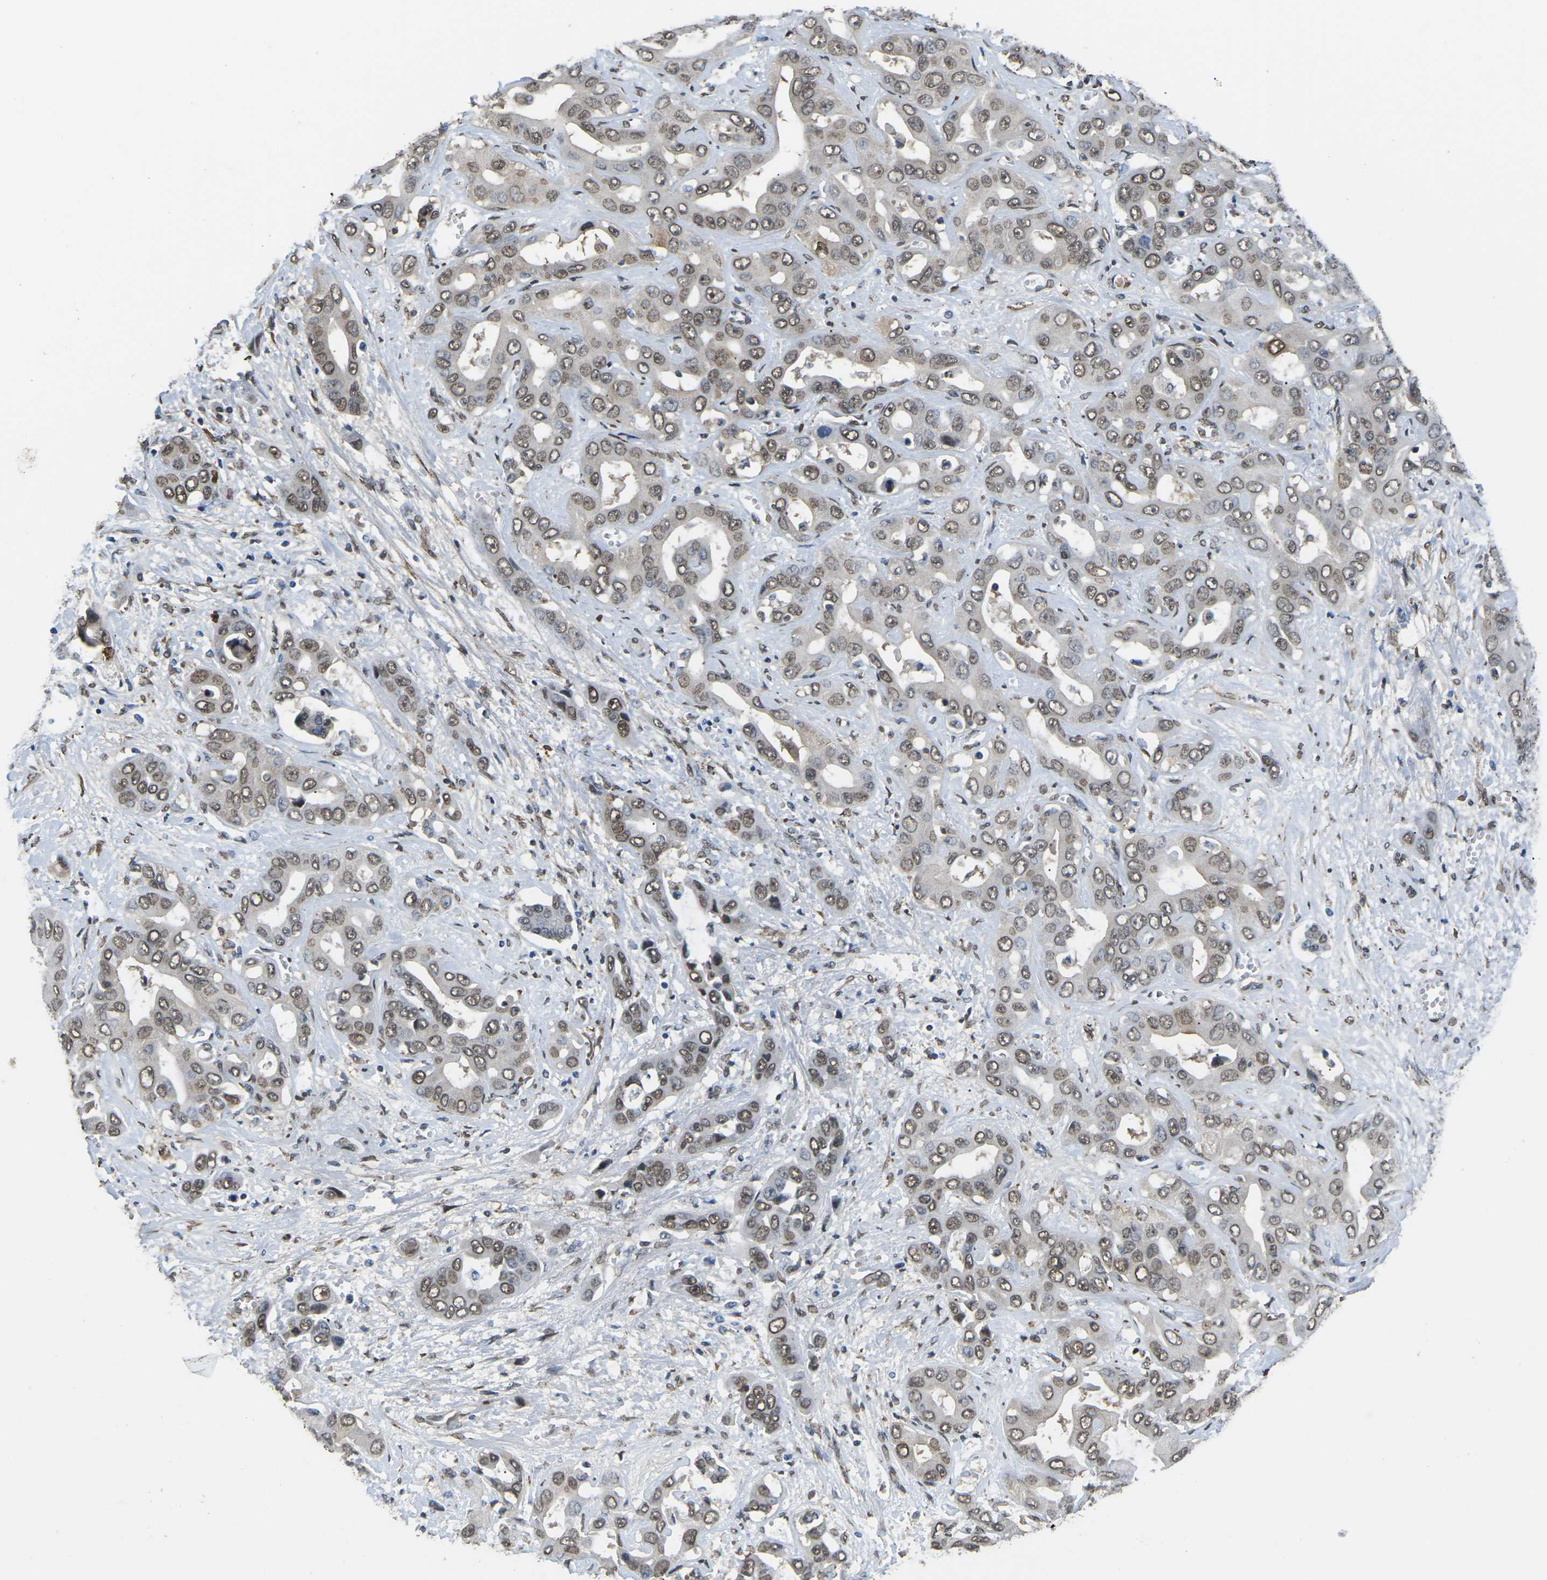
{"staining": {"intensity": "moderate", "quantity": "25%-75%", "location": "cytoplasmic/membranous,nuclear"}, "tissue": "liver cancer", "cell_type": "Tumor cells", "image_type": "cancer", "snomed": [{"axis": "morphology", "description": "Cholangiocarcinoma"}, {"axis": "topography", "description": "Liver"}], "caption": "About 25%-75% of tumor cells in human liver cholangiocarcinoma display moderate cytoplasmic/membranous and nuclear protein staining as visualized by brown immunohistochemical staining.", "gene": "SCNN1B", "patient": {"sex": "female", "age": 52}}